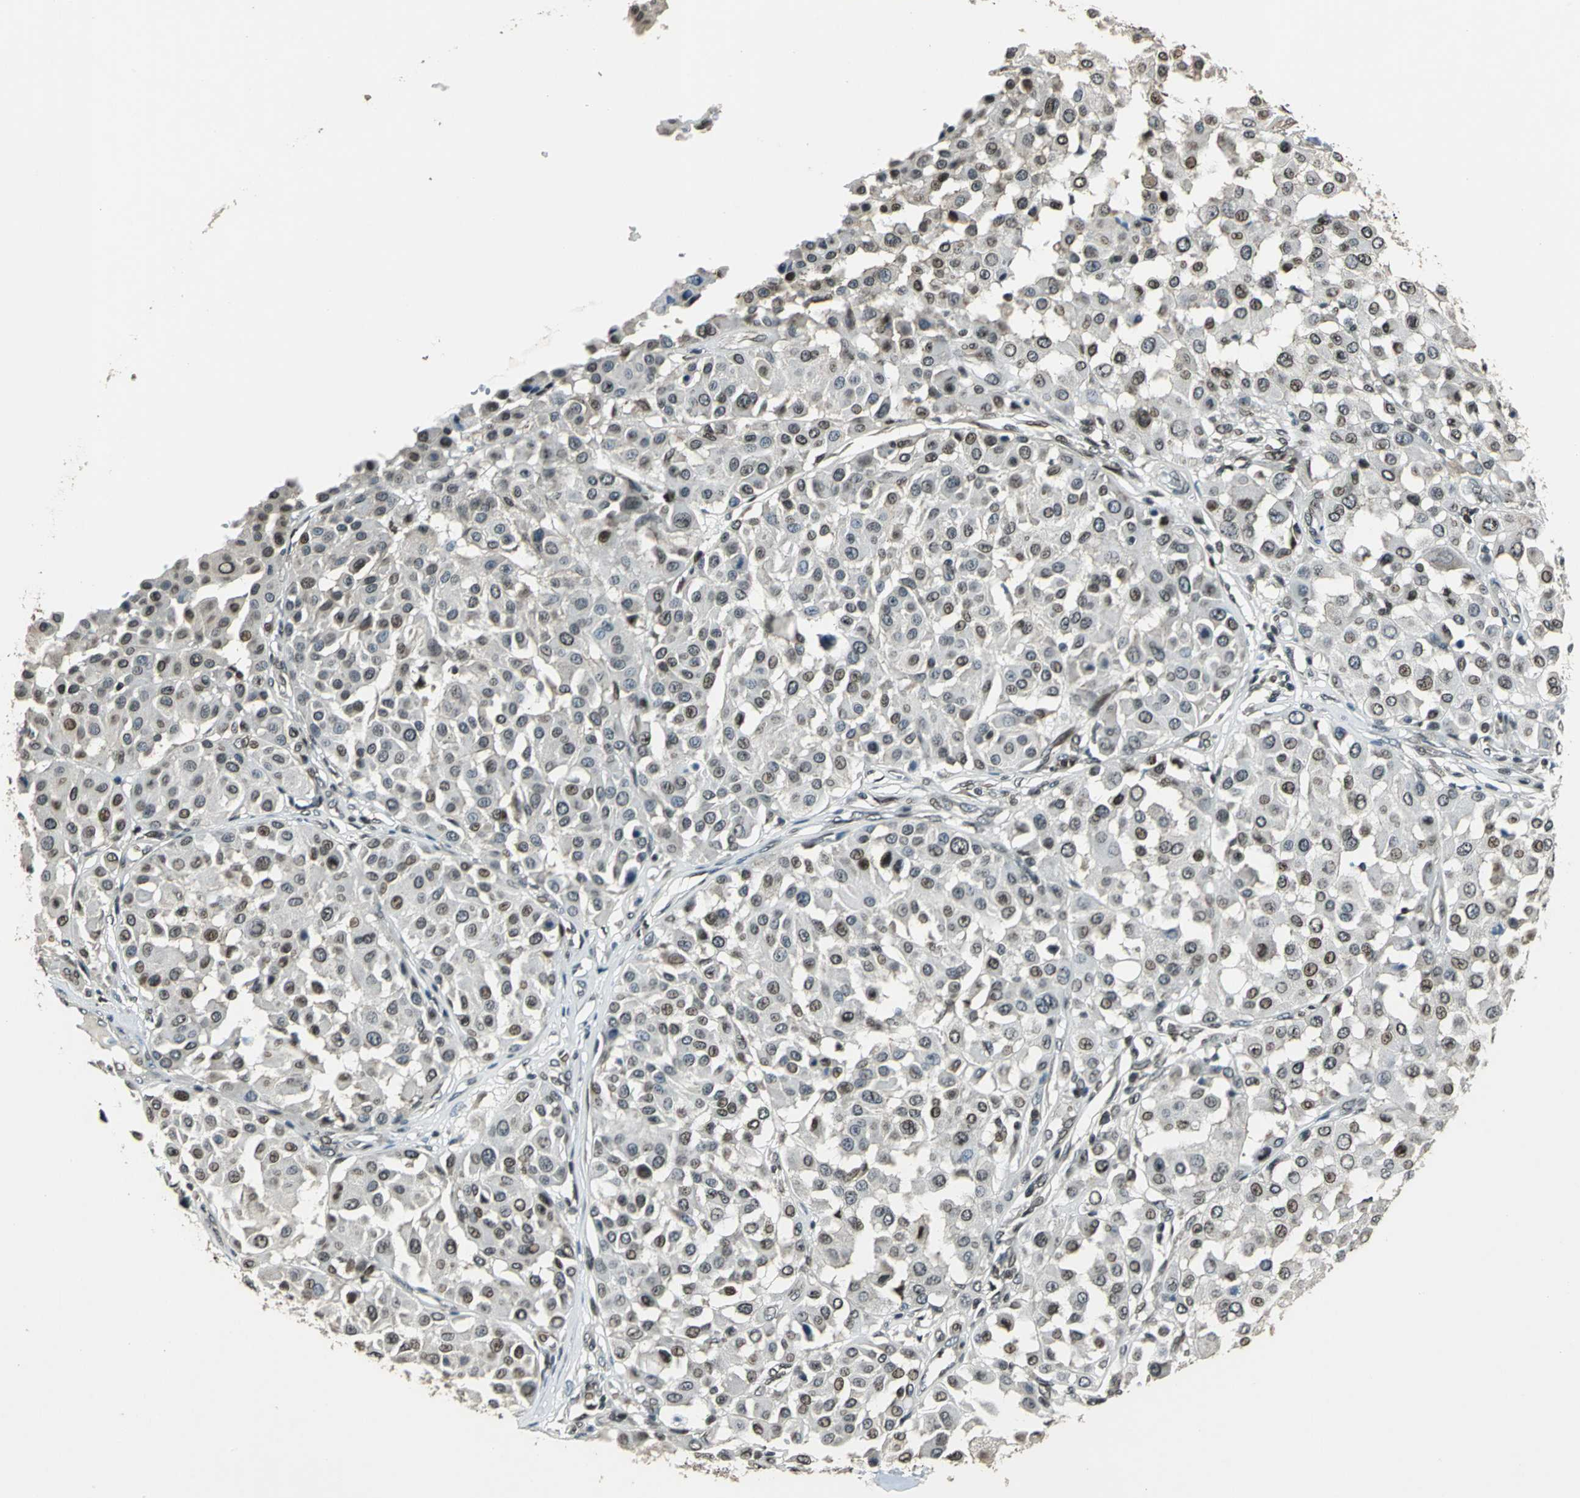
{"staining": {"intensity": "moderate", "quantity": "25%-75%", "location": "cytoplasmic/membranous,nuclear"}, "tissue": "melanoma", "cell_type": "Tumor cells", "image_type": "cancer", "snomed": [{"axis": "morphology", "description": "Malignant melanoma, Metastatic site"}, {"axis": "topography", "description": "Soft tissue"}], "caption": "Human melanoma stained for a protein (brown) reveals moderate cytoplasmic/membranous and nuclear positive expression in about 25%-75% of tumor cells.", "gene": "BRIP1", "patient": {"sex": "male", "age": 41}}